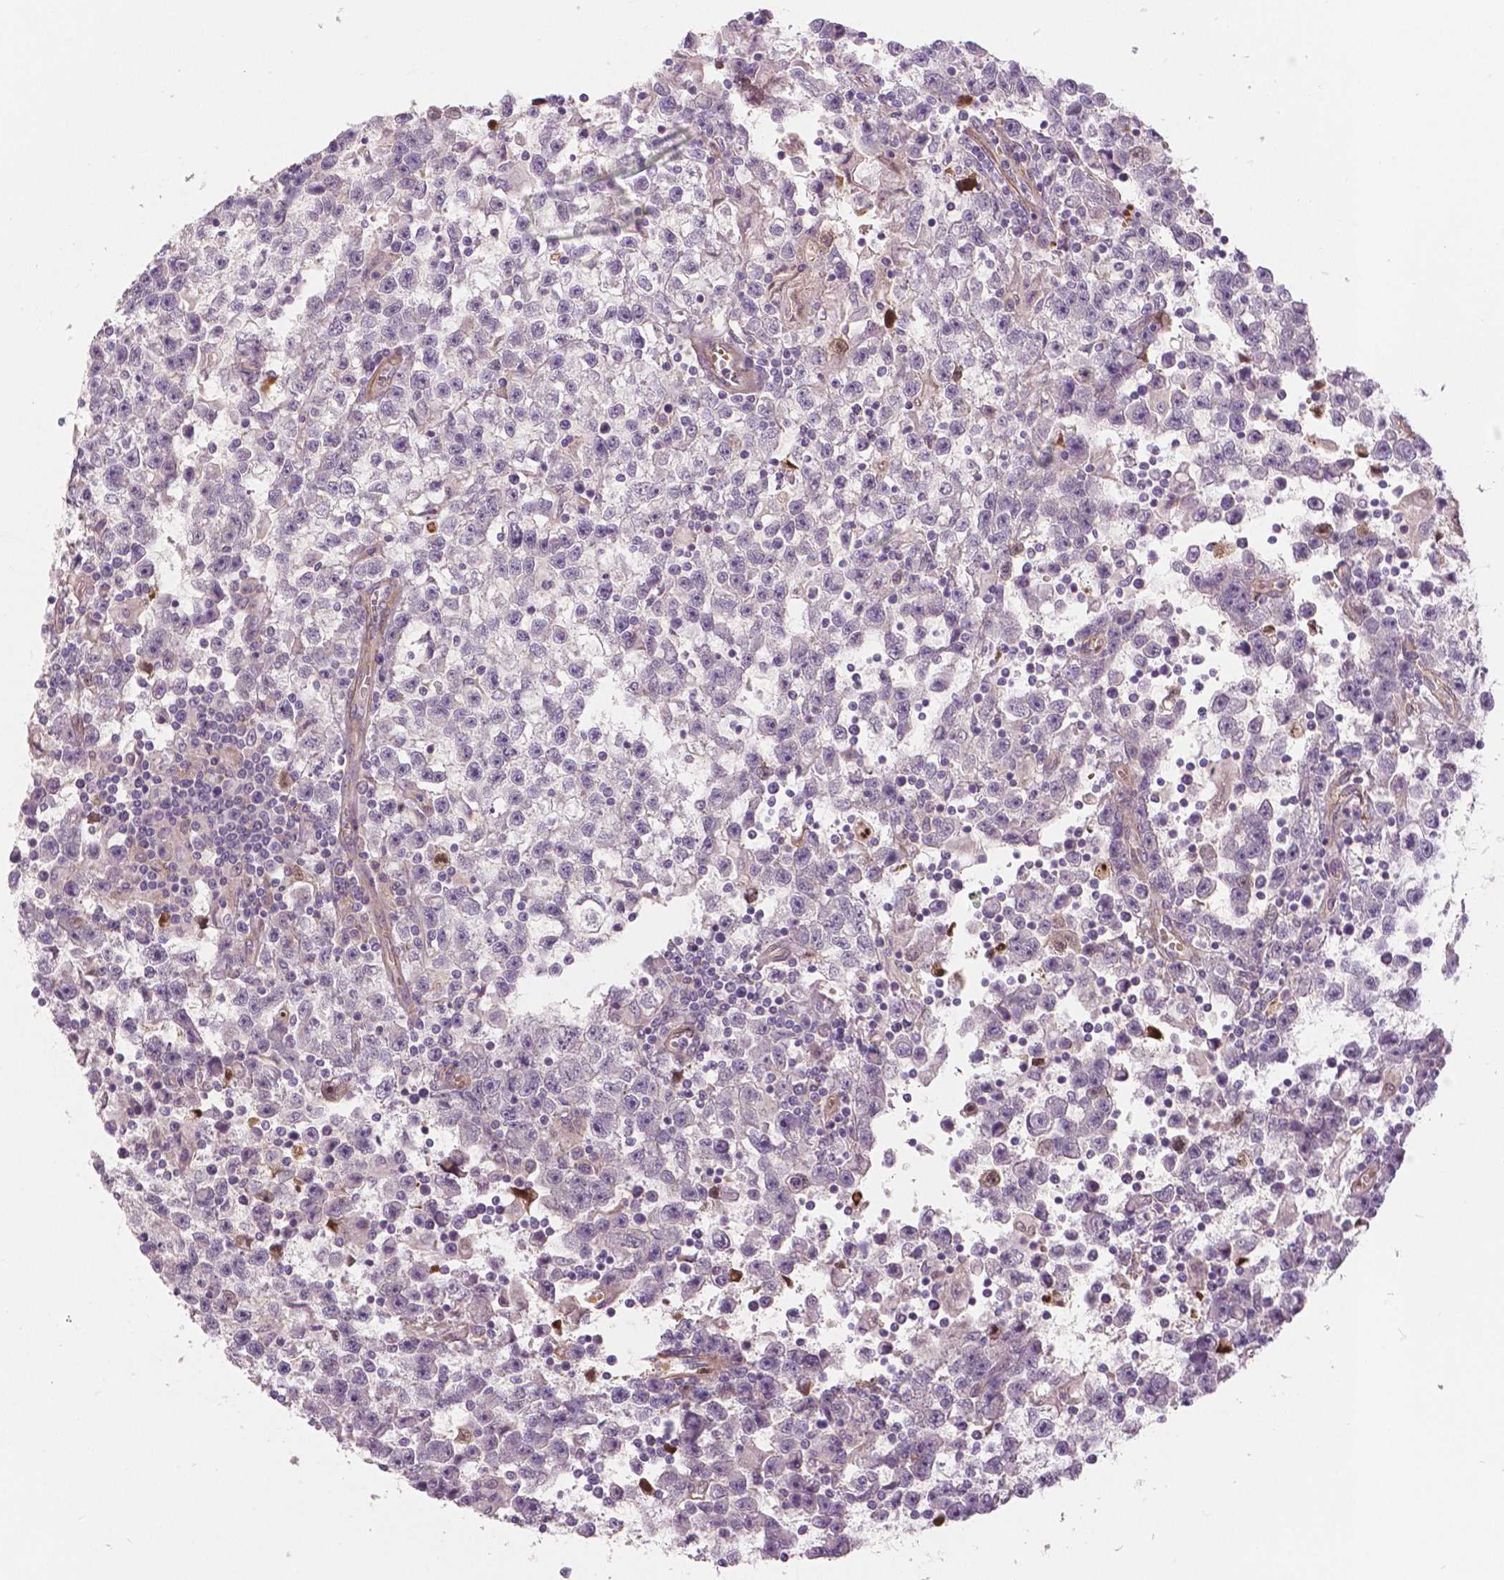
{"staining": {"intensity": "negative", "quantity": "none", "location": "none"}, "tissue": "testis cancer", "cell_type": "Tumor cells", "image_type": "cancer", "snomed": [{"axis": "morphology", "description": "Seminoma, NOS"}, {"axis": "topography", "description": "Testis"}], "caption": "IHC photomicrograph of neoplastic tissue: testis cancer (seminoma) stained with DAB displays no significant protein expression in tumor cells.", "gene": "FLT1", "patient": {"sex": "male", "age": 31}}